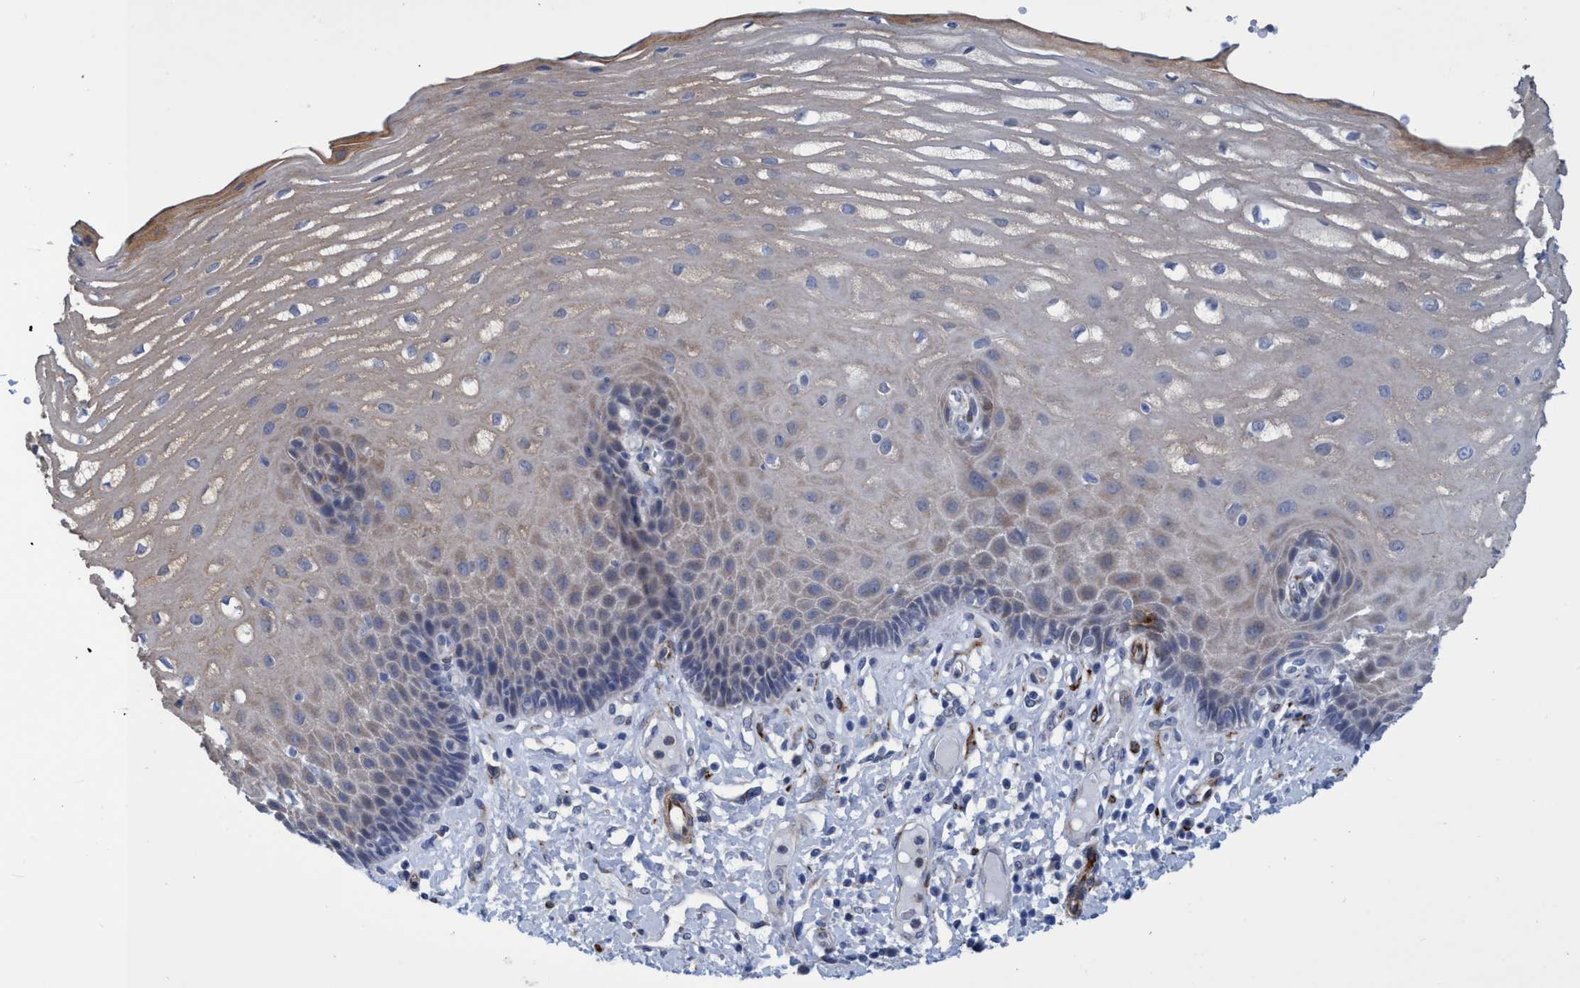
{"staining": {"intensity": "weak", "quantity": "25%-75%", "location": "cytoplasmic/membranous"}, "tissue": "esophagus", "cell_type": "Squamous epithelial cells", "image_type": "normal", "snomed": [{"axis": "morphology", "description": "Normal tissue, NOS"}, {"axis": "topography", "description": "Esophagus"}], "caption": "High-magnification brightfield microscopy of normal esophagus stained with DAB (brown) and counterstained with hematoxylin (blue). squamous epithelial cells exhibit weak cytoplasmic/membranous staining is identified in about25%-75% of cells. Immunohistochemistry stains the protein in brown and the nuclei are stained blue.", "gene": "SLC43A2", "patient": {"sex": "male", "age": 54}}